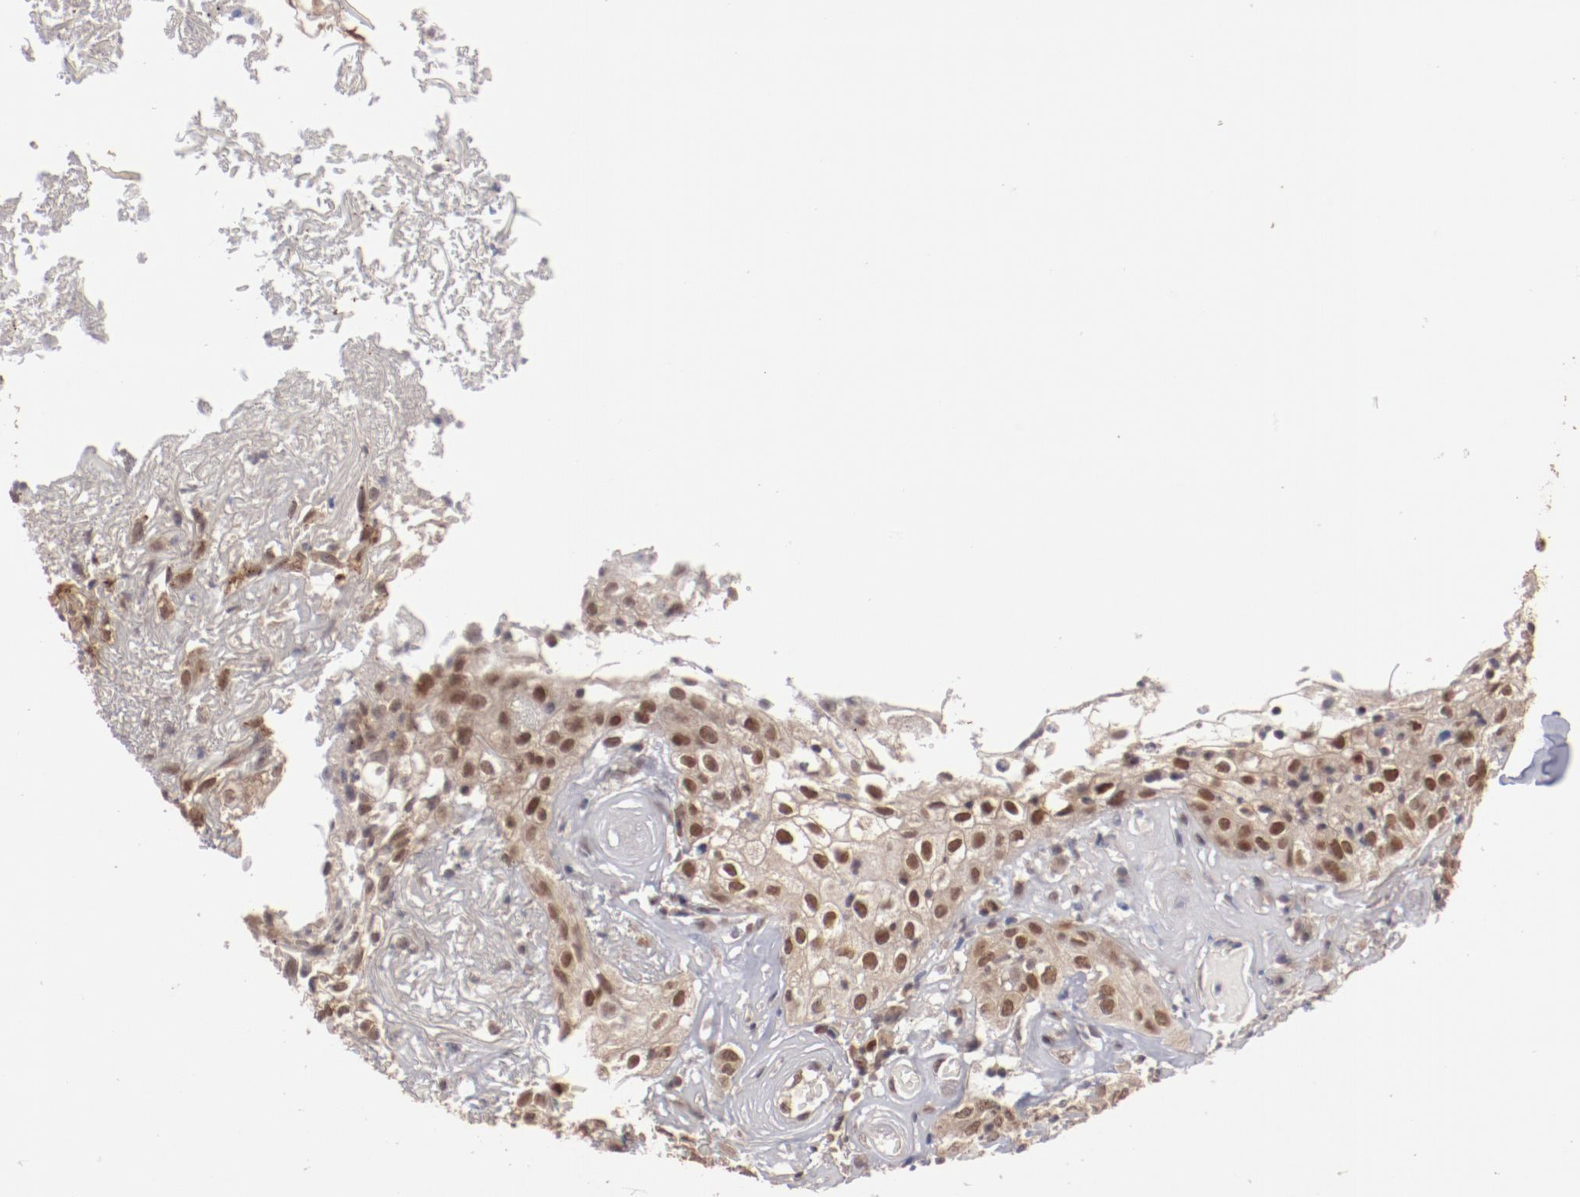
{"staining": {"intensity": "moderate", "quantity": "25%-75%", "location": "cytoplasmic/membranous,nuclear"}, "tissue": "skin cancer", "cell_type": "Tumor cells", "image_type": "cancer", "snomed": [{"axis": "morphology", "description": "Squamous cell carcinoma, NOS"}, {"axis": "topography", "description": "Skin"}], "caption": "A brown stain shows moderate cytoplasmic/membranous and nuclear positivity of a protein in human skin cancer tumor cells.", "gene": "CLOCK", "patient": {"sex": "male", "age": 65}}